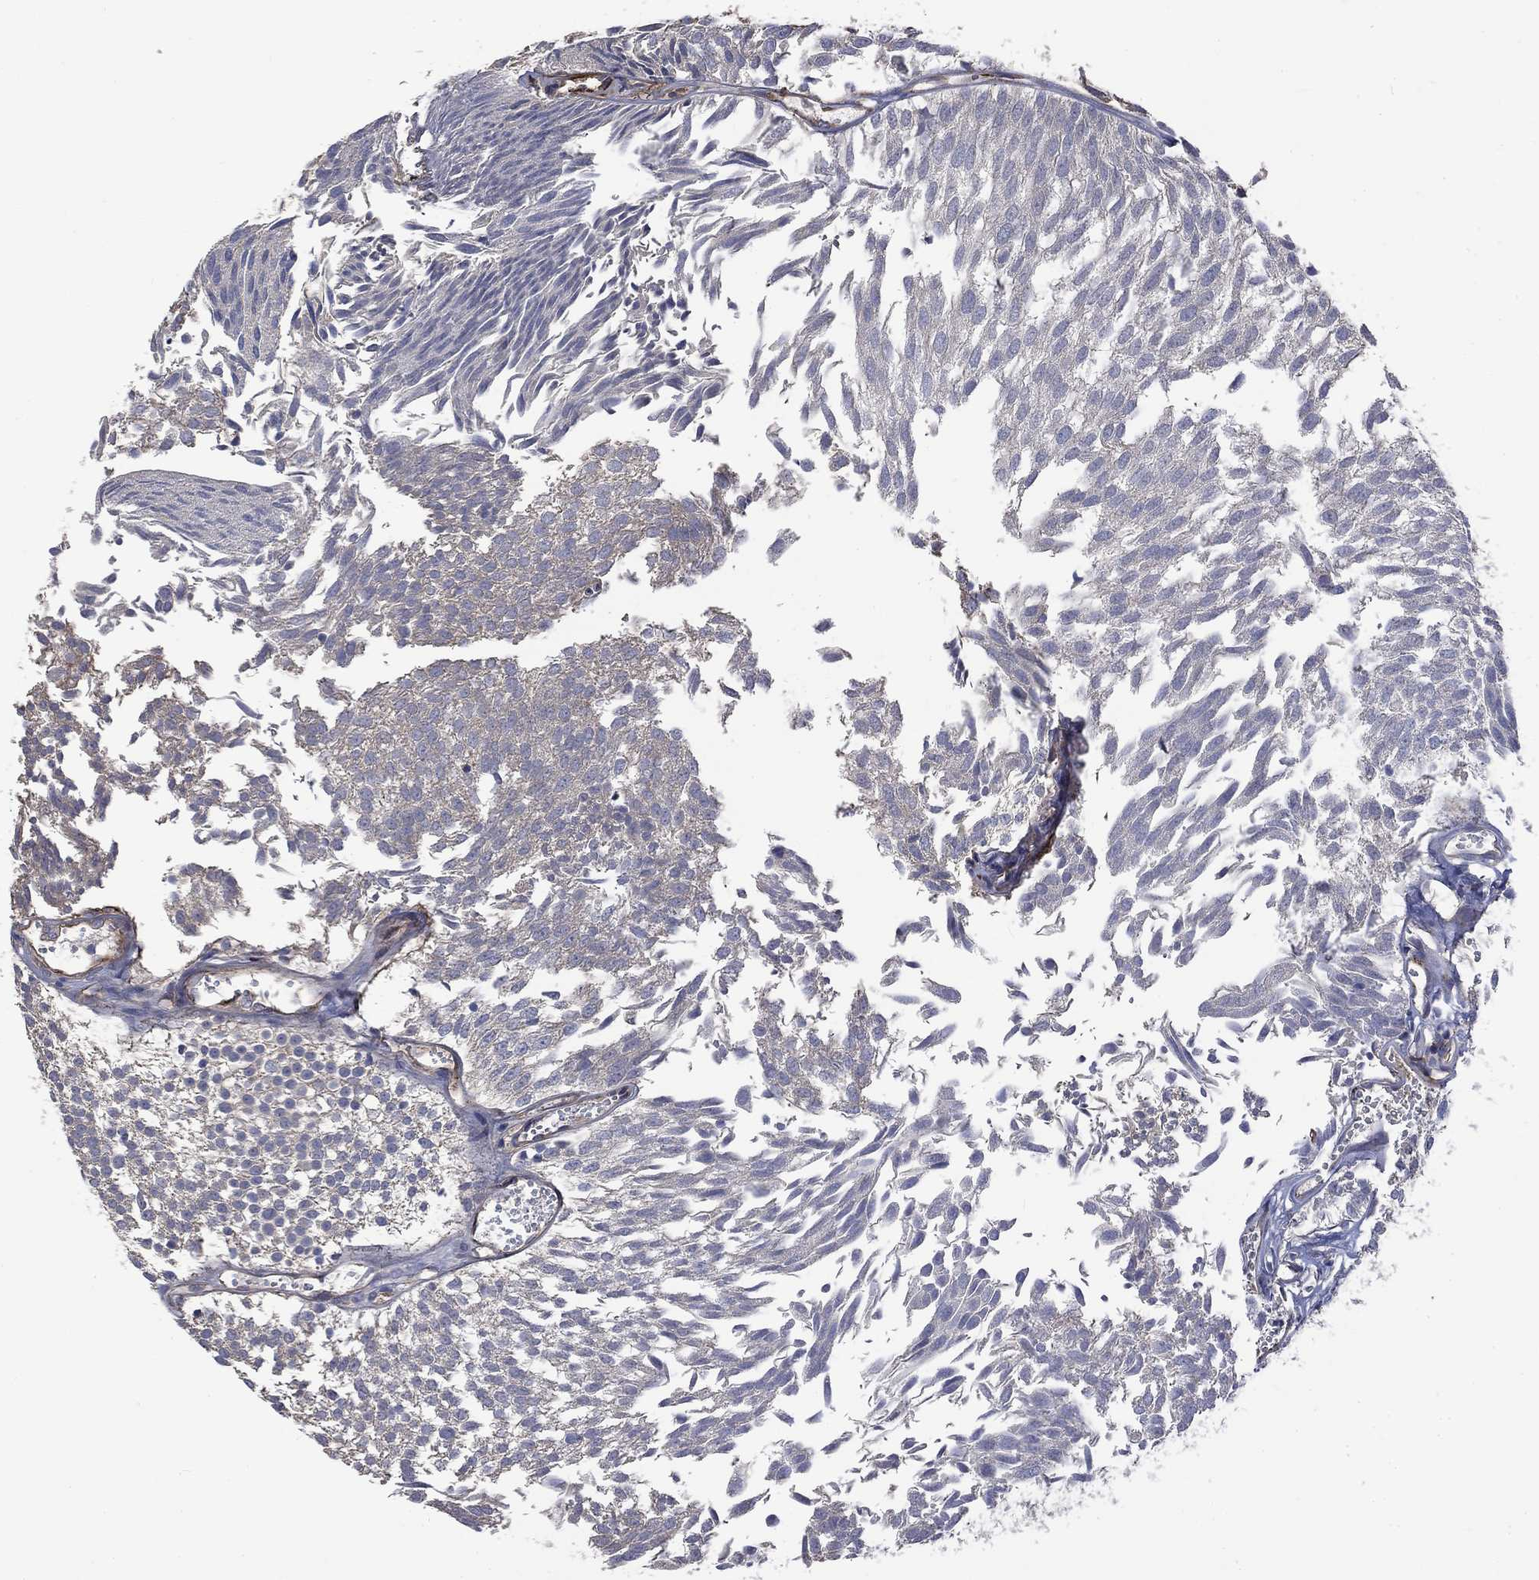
{"staining": {"intensity": "negative", "quantity": "none", "location": "none"}, "tissue": "urothelial cancer", "cell_type": "Tumor cells", "image_type": "cancer", "snomed": [{"axis": "morphology", "description": "Urothelial carcinoma, Low grade"}, {"axis": "topography", "description": "Urinary bladder"}], "caption": "An IHC histopathology image of urothelial cancer is shown. There is no staining in tumor cells of urothelial cancer.", "gene": "VCAN", "patient": {"sex": "male", "age": 52}}